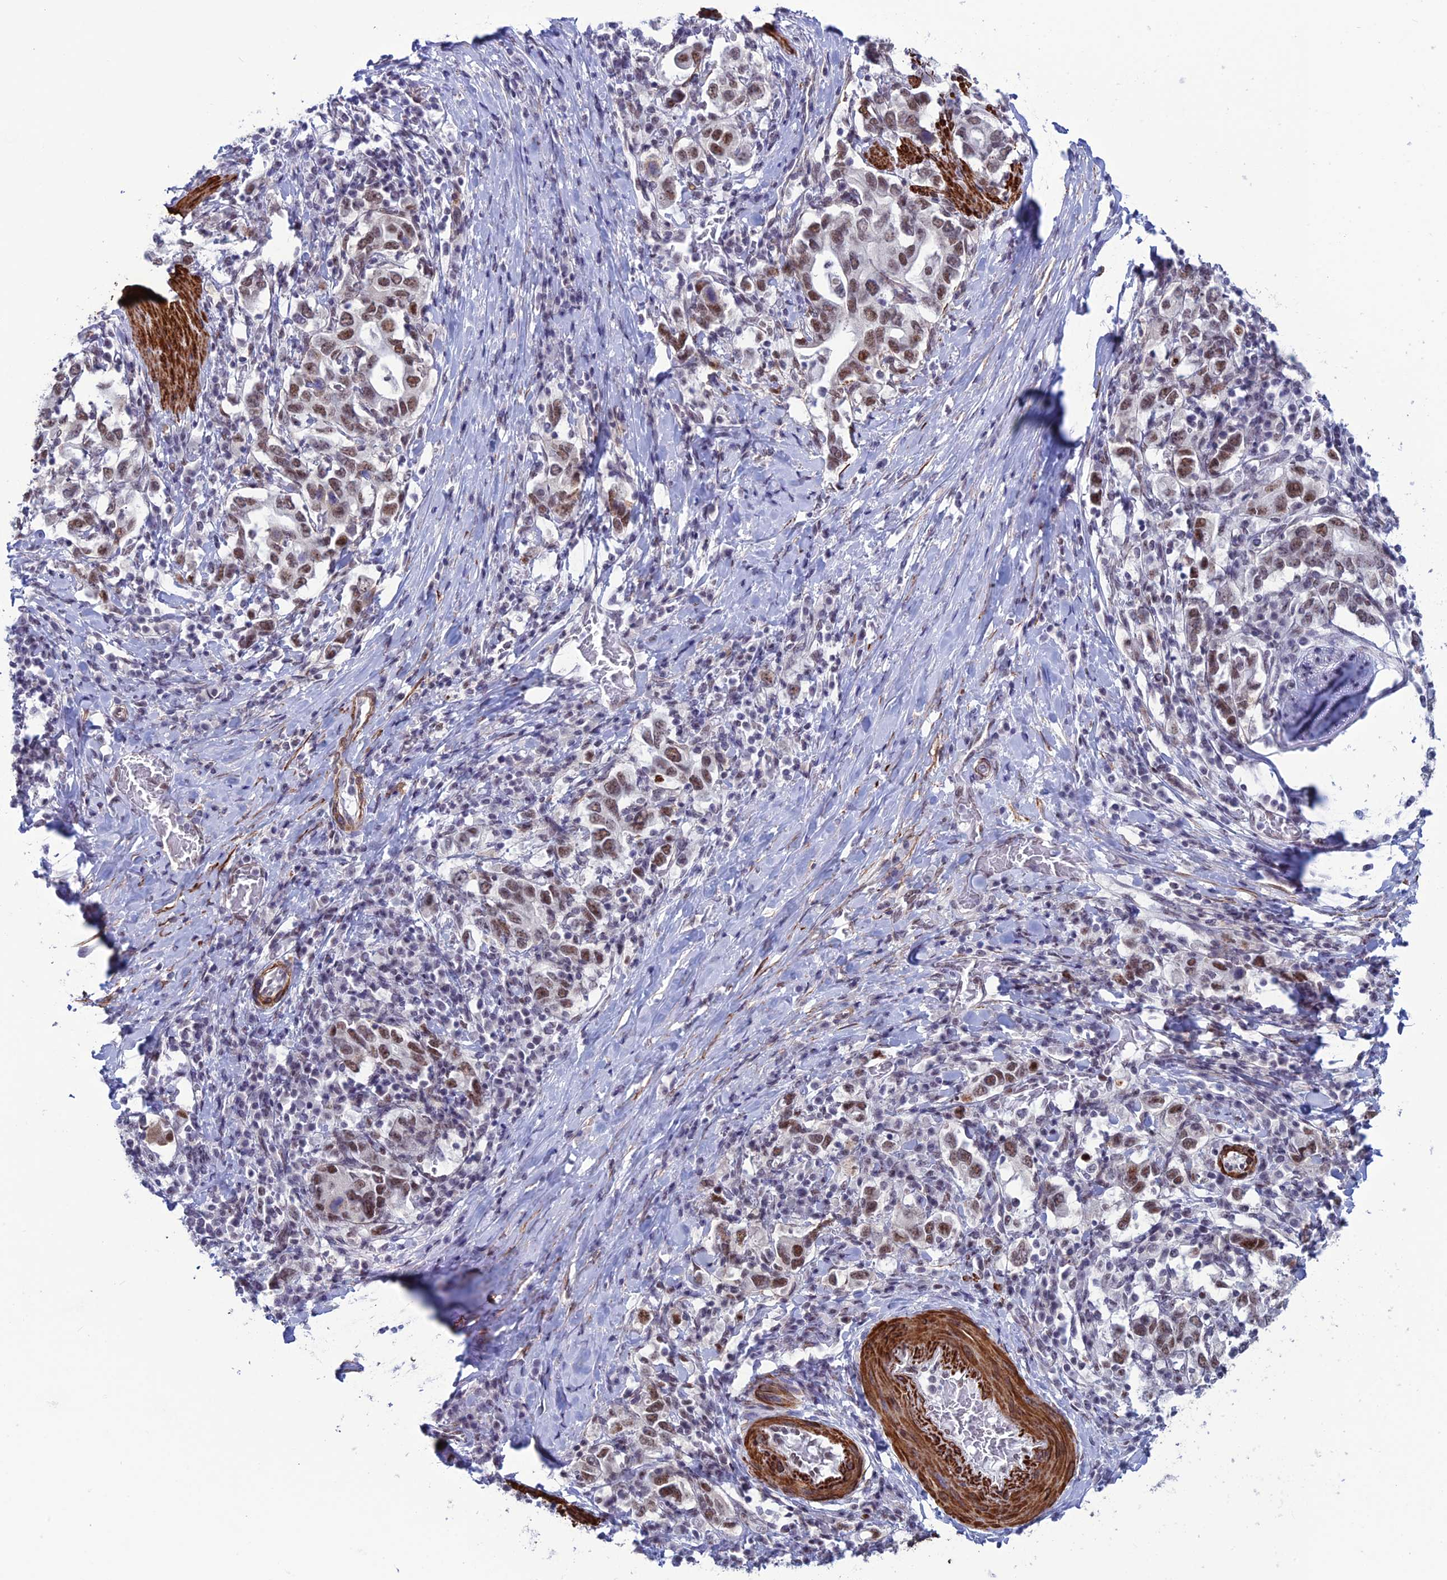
{"staining": {"intensity": "moderate", "quantity": ">75%", "location": "nuclear"}, "tissue": "stomach cancer", "cell_type": "Tumor cells", "image_type": "cancer", "snomed": [{"axis": "morphology", "description": "Adenocarcinoma, NOS"}, {"axis": "topography", "description": "Stomach, upper"}, {"axis": "topography", "description": "Stomach"}], "caption": "This is an image of IHC staining of adenocarcinoma (stomach), which shows moderate positivity in the nuclear of tumor cells.", "gene": "U2AF1", "patient": {"sex": "male", "age": 62}}